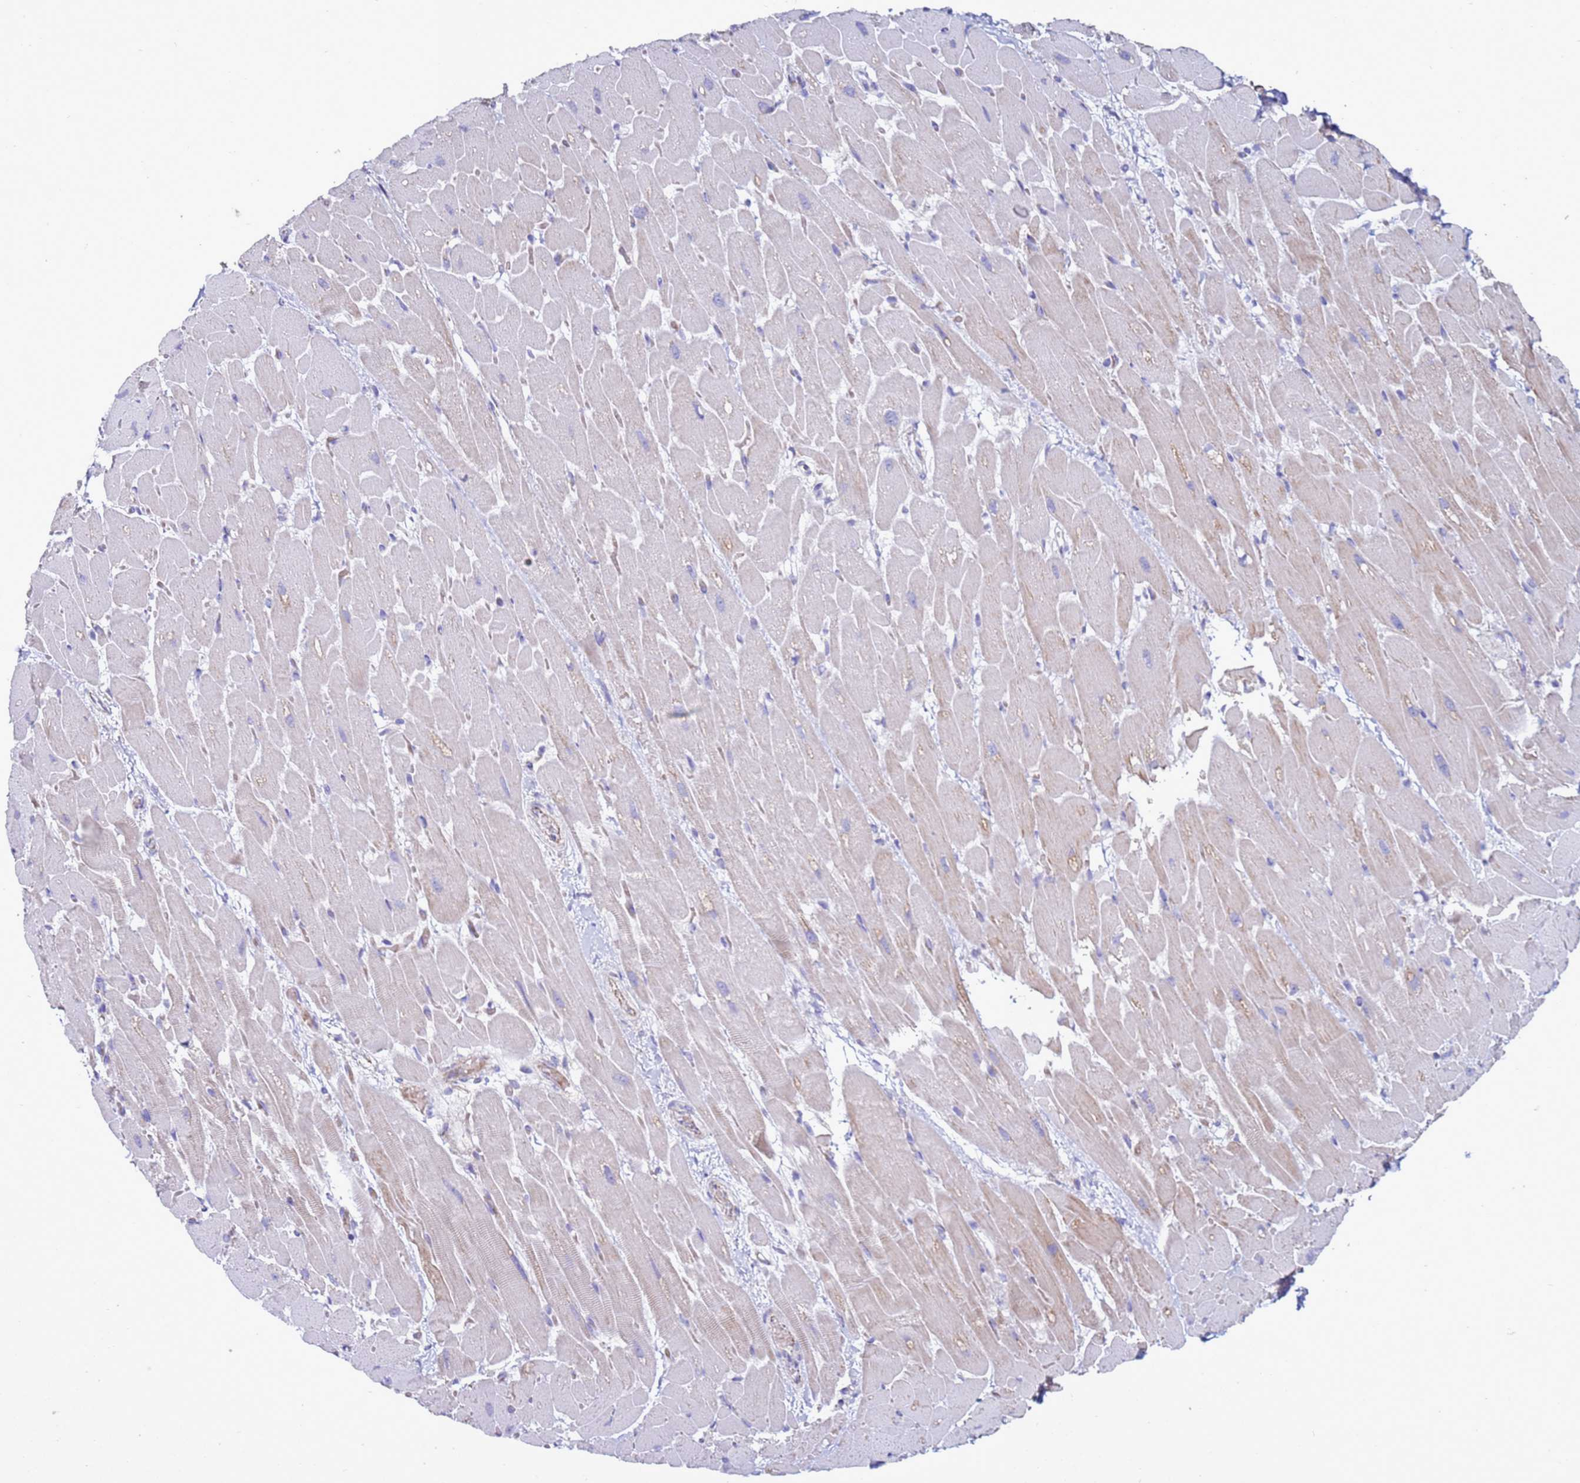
{"staining": {"intensity": "moderate", "quantity": "25%-75%", "location": "cytoplasmic/membranous"}, "tissue": "heart muscle", "cell_type": "Cardiomyocytes", "image_type": "normal", "snomed": [{"axis": "morphology", "description": "Normal tissue, NOS"}, {"axis": "topography", "description": "Heart"}], "caption": "Brown immunohistochemical staining in normal human heart muscle demonstrates moderate cytoplasmic/membranous positivity in approximately 25%-75% of cardiomyocytes.", "gene": "ABHD17B", "patient": {"sex": "male", "age": 37}}